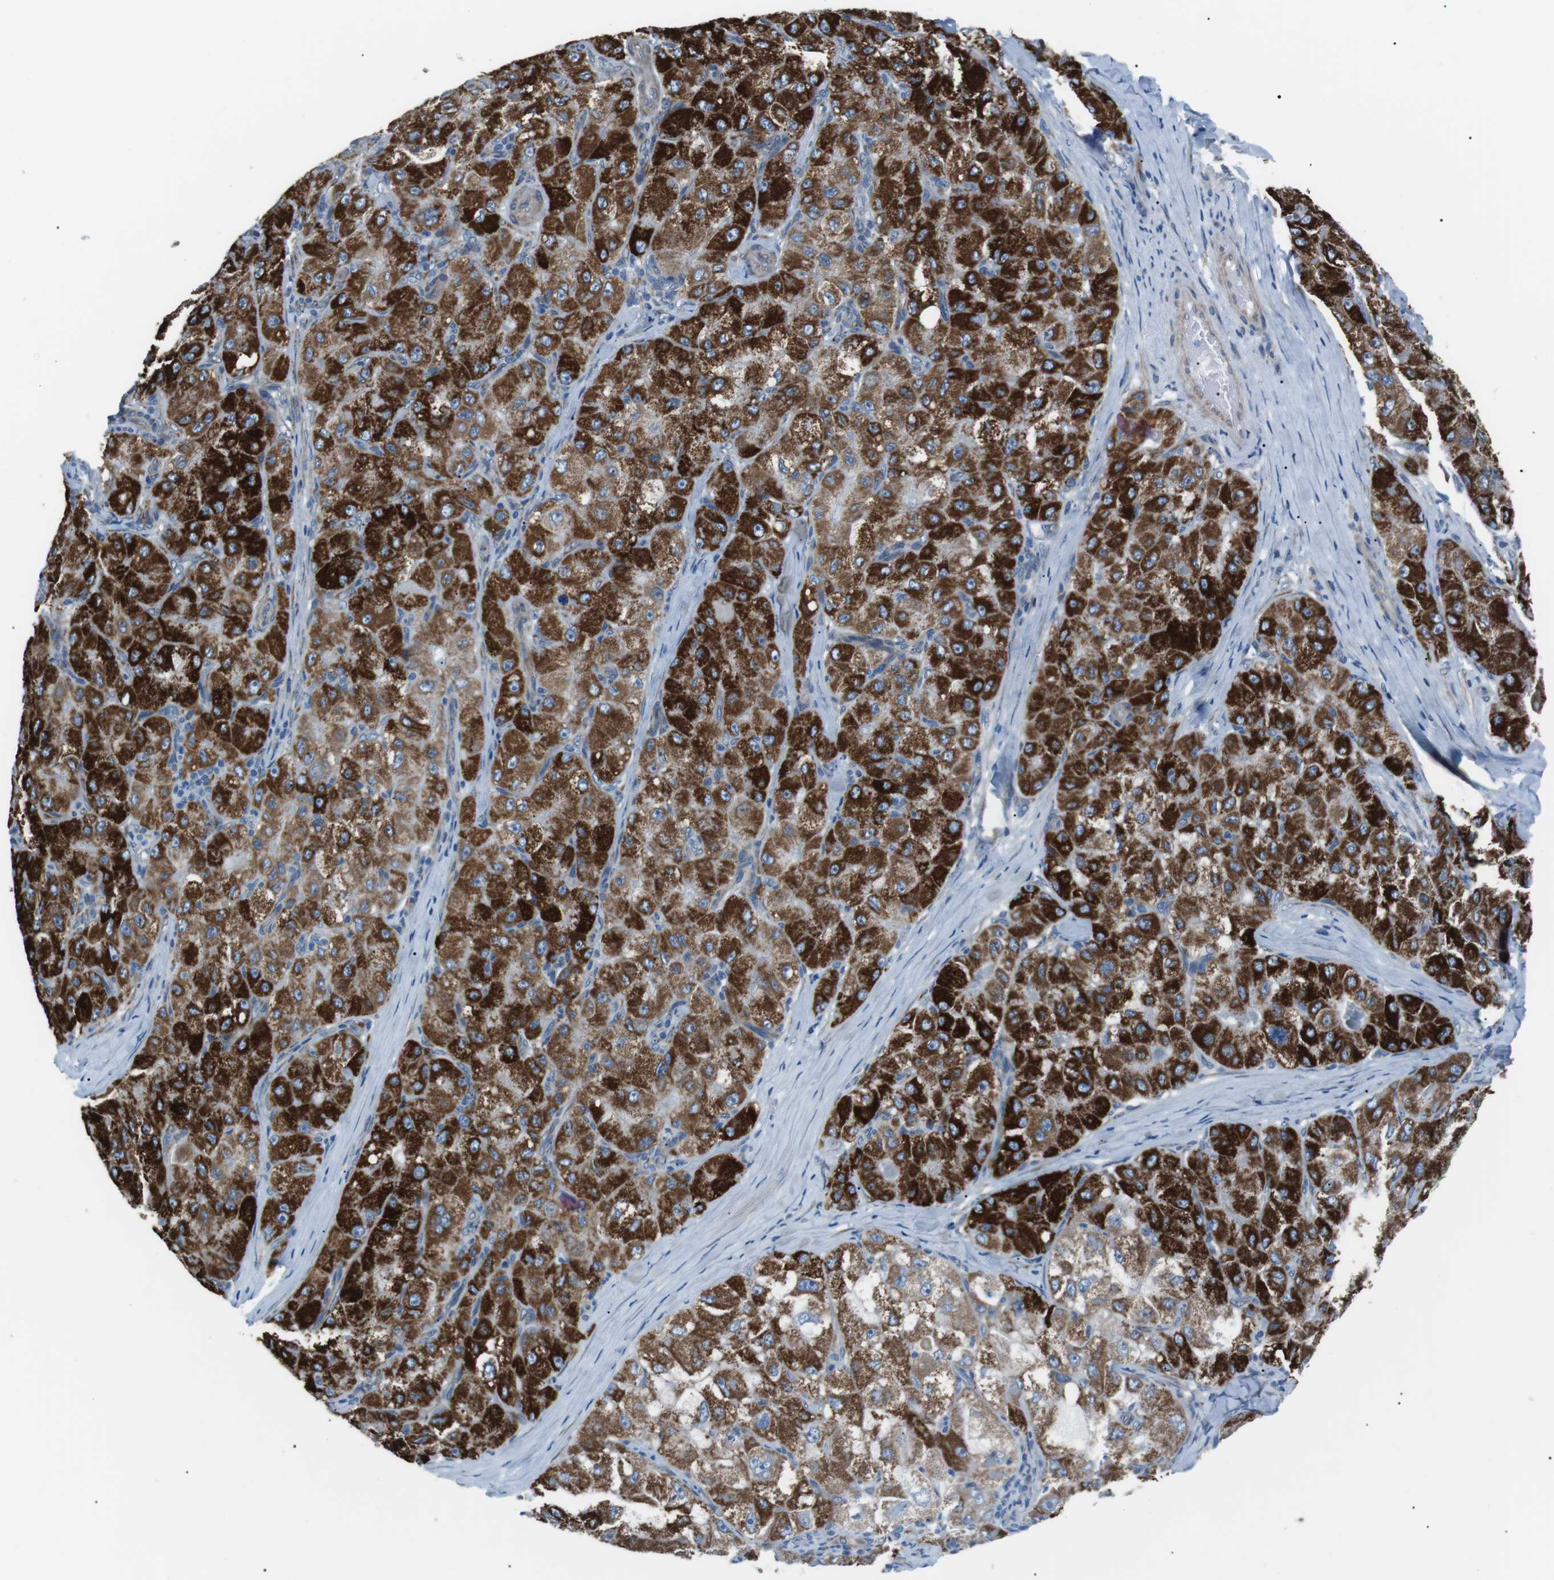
{"staining": {"intensity": "strong", "quantity": ">75%", "location": "cytoplasmic/membranous"}, "tissue": "liver cancer", "cell_type": "Tumor cells", "image_type": "cancer", "snomed": [{"axis": "morphology", "description": "Carcinoma, Hepatocellular, NOS"}, {"axis": "topography", "description": "Liver"}], "caption": "Immunohistochemical staining of human liver cancer (hepatocellular carcinoma) exhibits high levels of strong cytoplasmic/membranous protein staining in approximately >75% of tumor cells.", "gene": "MTARC2", "patient": {"sex": "male", "age": 80}}